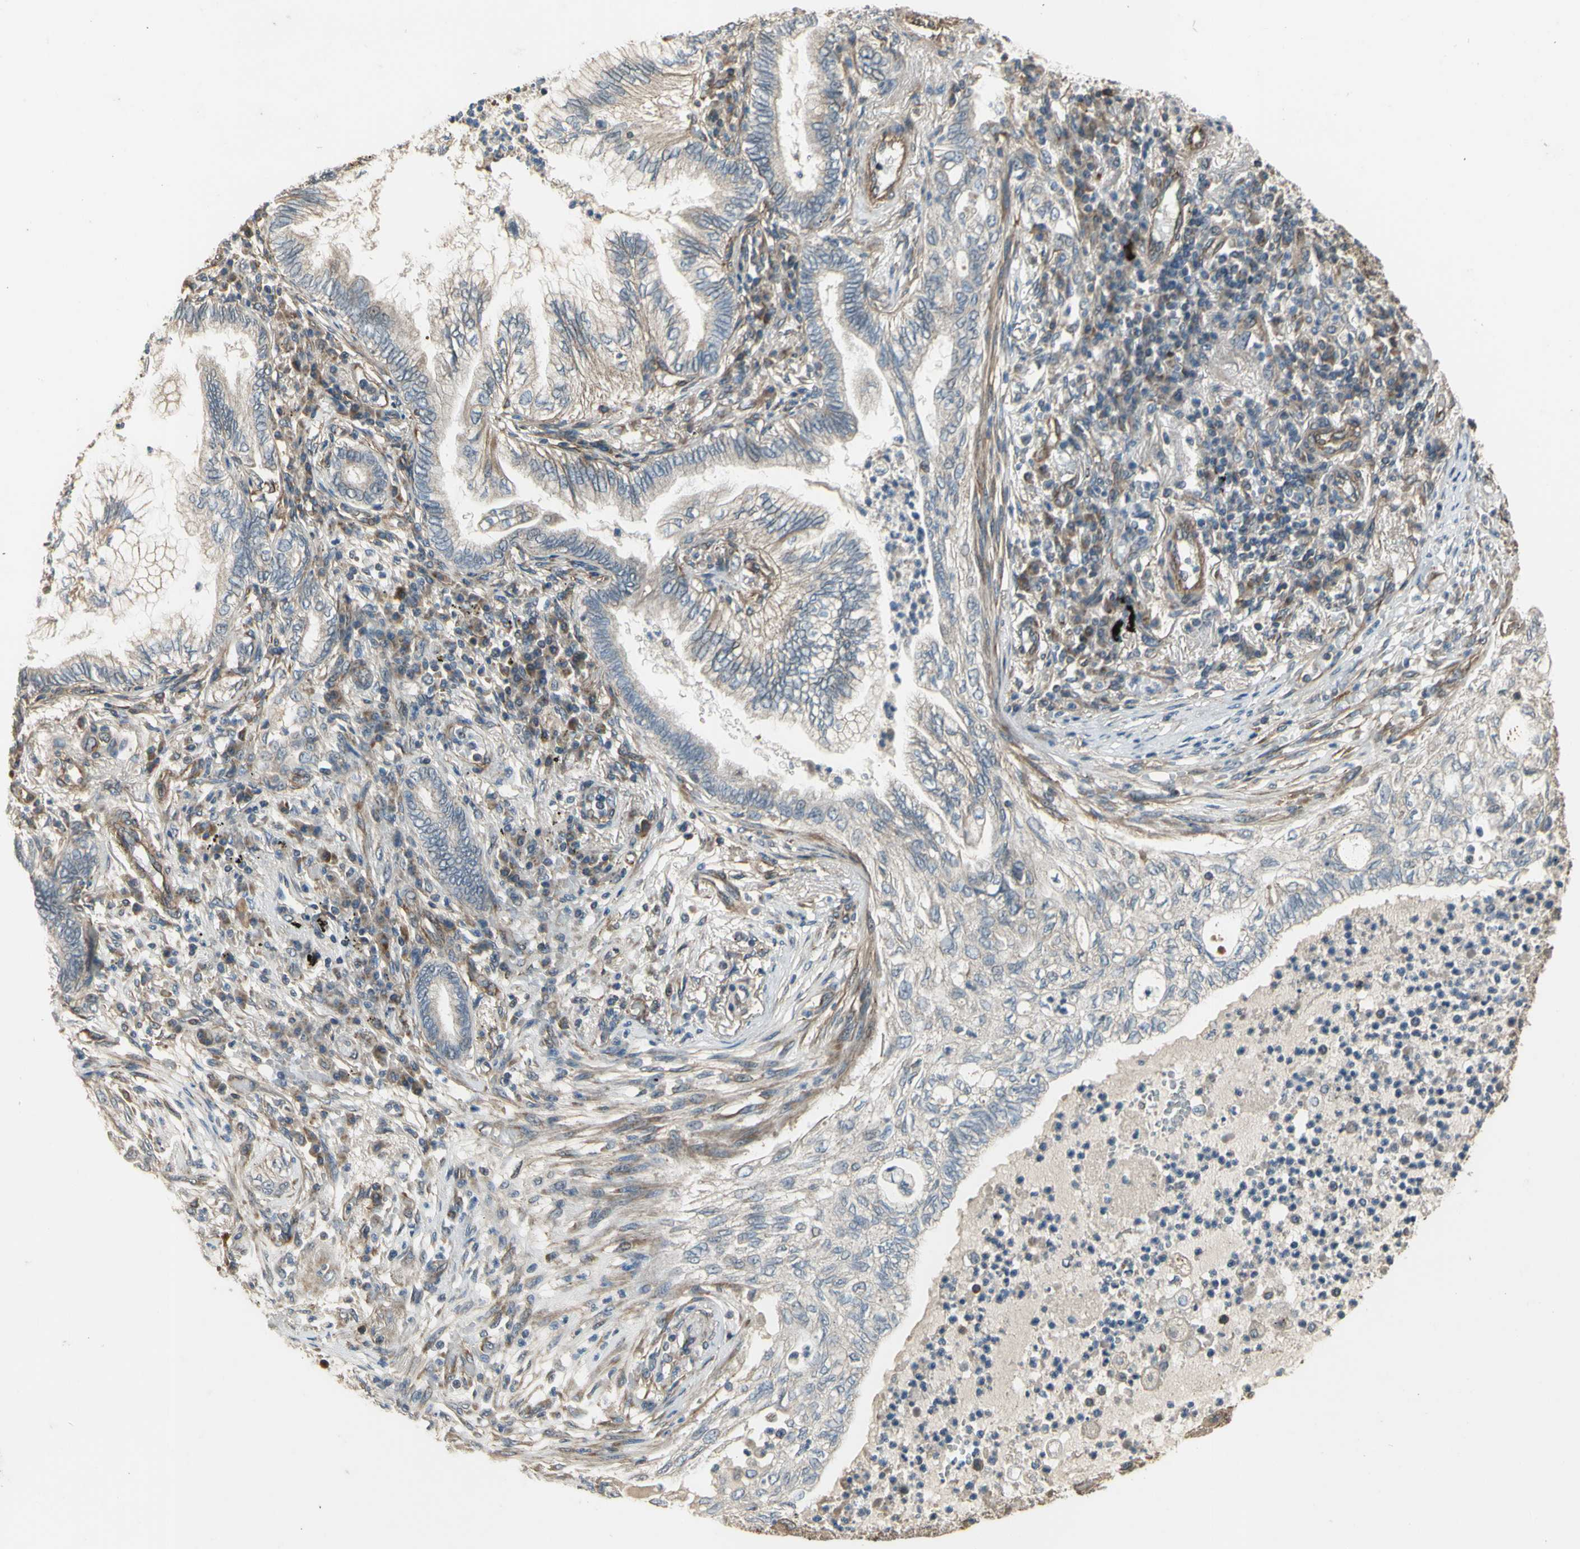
{"staining": {"intensity": "weak", "quantity": ">75%", "location": "cytoplasmic/membranous"}, "tissue": "lung cancer", "cell_type": "Tumor cells", "image_type": "cancer", "snomed": [{"axis": "morphology", "description": "Normal tissue, NOS"}, {"axis": "morphology", "description": "Adenocarcinoma, NOS"}, {"axis": "topography", "description": "Bronchus"}, {"axis": "topography", "description": "Lung"}], "caption": "Immunohistochemical staining of human lung cancer reveals weak cytoplasmic/membranous protein positivity in approximately >75% of tumor cells.", "gene": "EFNB2", "patient": {"sex": "female", "age": 70}}